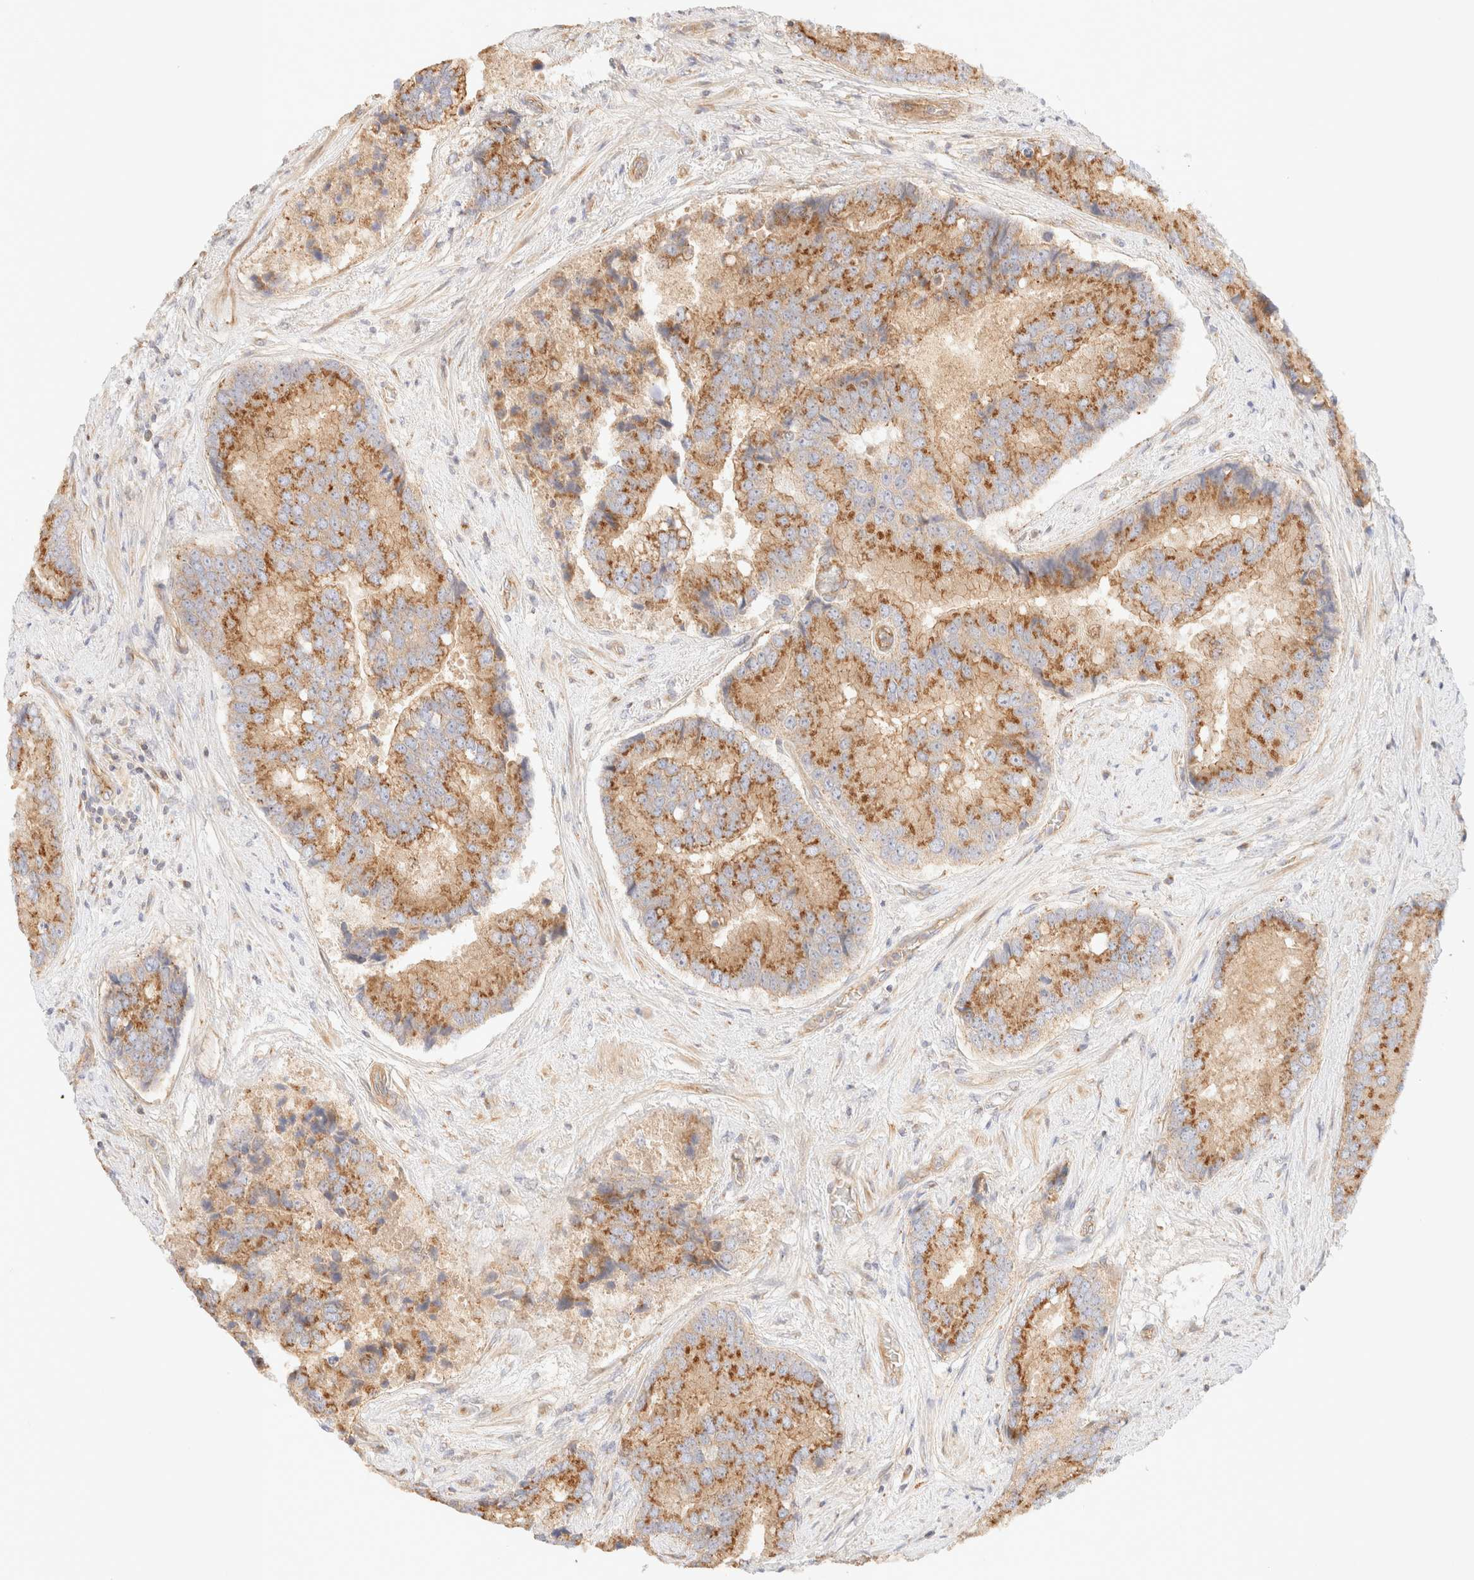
{"staining": {"intensity": "moderate", "quantity": ">75%", "location": "cytoplasmic/membranous"}, "tissue": "prostate cancer", "cell_type": "Tumor cells", "image_type": "cancer", "snomed": [{"axis": "morphology", "description": "Adenocarcinoma, High grade"}, {"axis": "topography", "description": "Prostate"}], "caption": "This is an image of immunohistochemistry (IHC) staining of adenocarcinoma (high-grade) (prostate), which shows moderate positivity in the cytoplasmic/membranous of tumor cells.", "gene": "MYO10", "patient": {"sex": "male", "age": 70}}